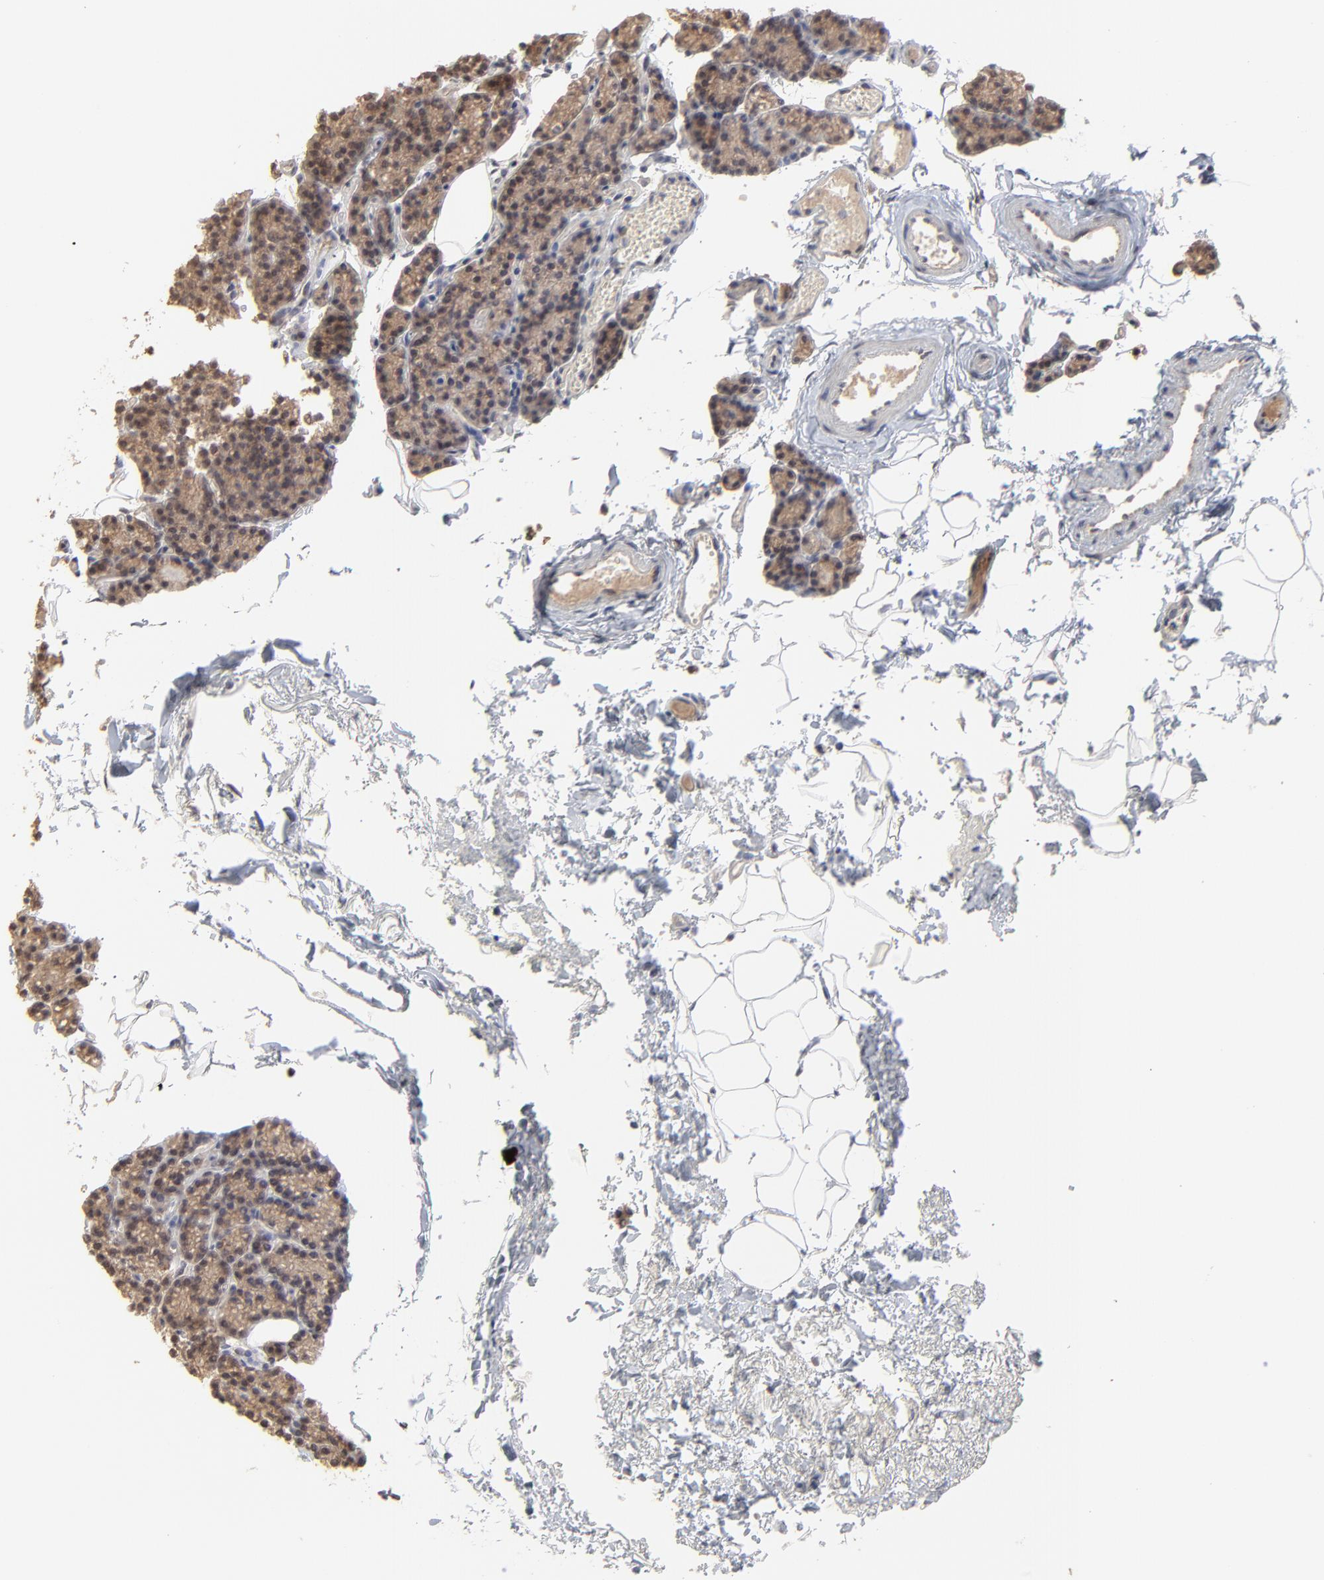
{"staining": {"intensity": "moderate", "quantity": ">75%", "location": "cytoplasmic/membranous"}, "tissue": "parathyroid gland", "cell_type": "Glandular cells", "image_type": "normal", "snomed": [{"axis": "morphology", "description": "Normal tissue, NOS"}, {"axis": "topography", "description": "Parathyroid gland"}], "caption": "A brown stain highlights moderate cytoplasmic/membranous positivity of a protein in glandular cells of unremarkable parathyroid gland. (Brightfield microscopy of DAB IHC at high magnification).", "gene": "FAM199X", "patient": {"sex": "female", "age": 60}}